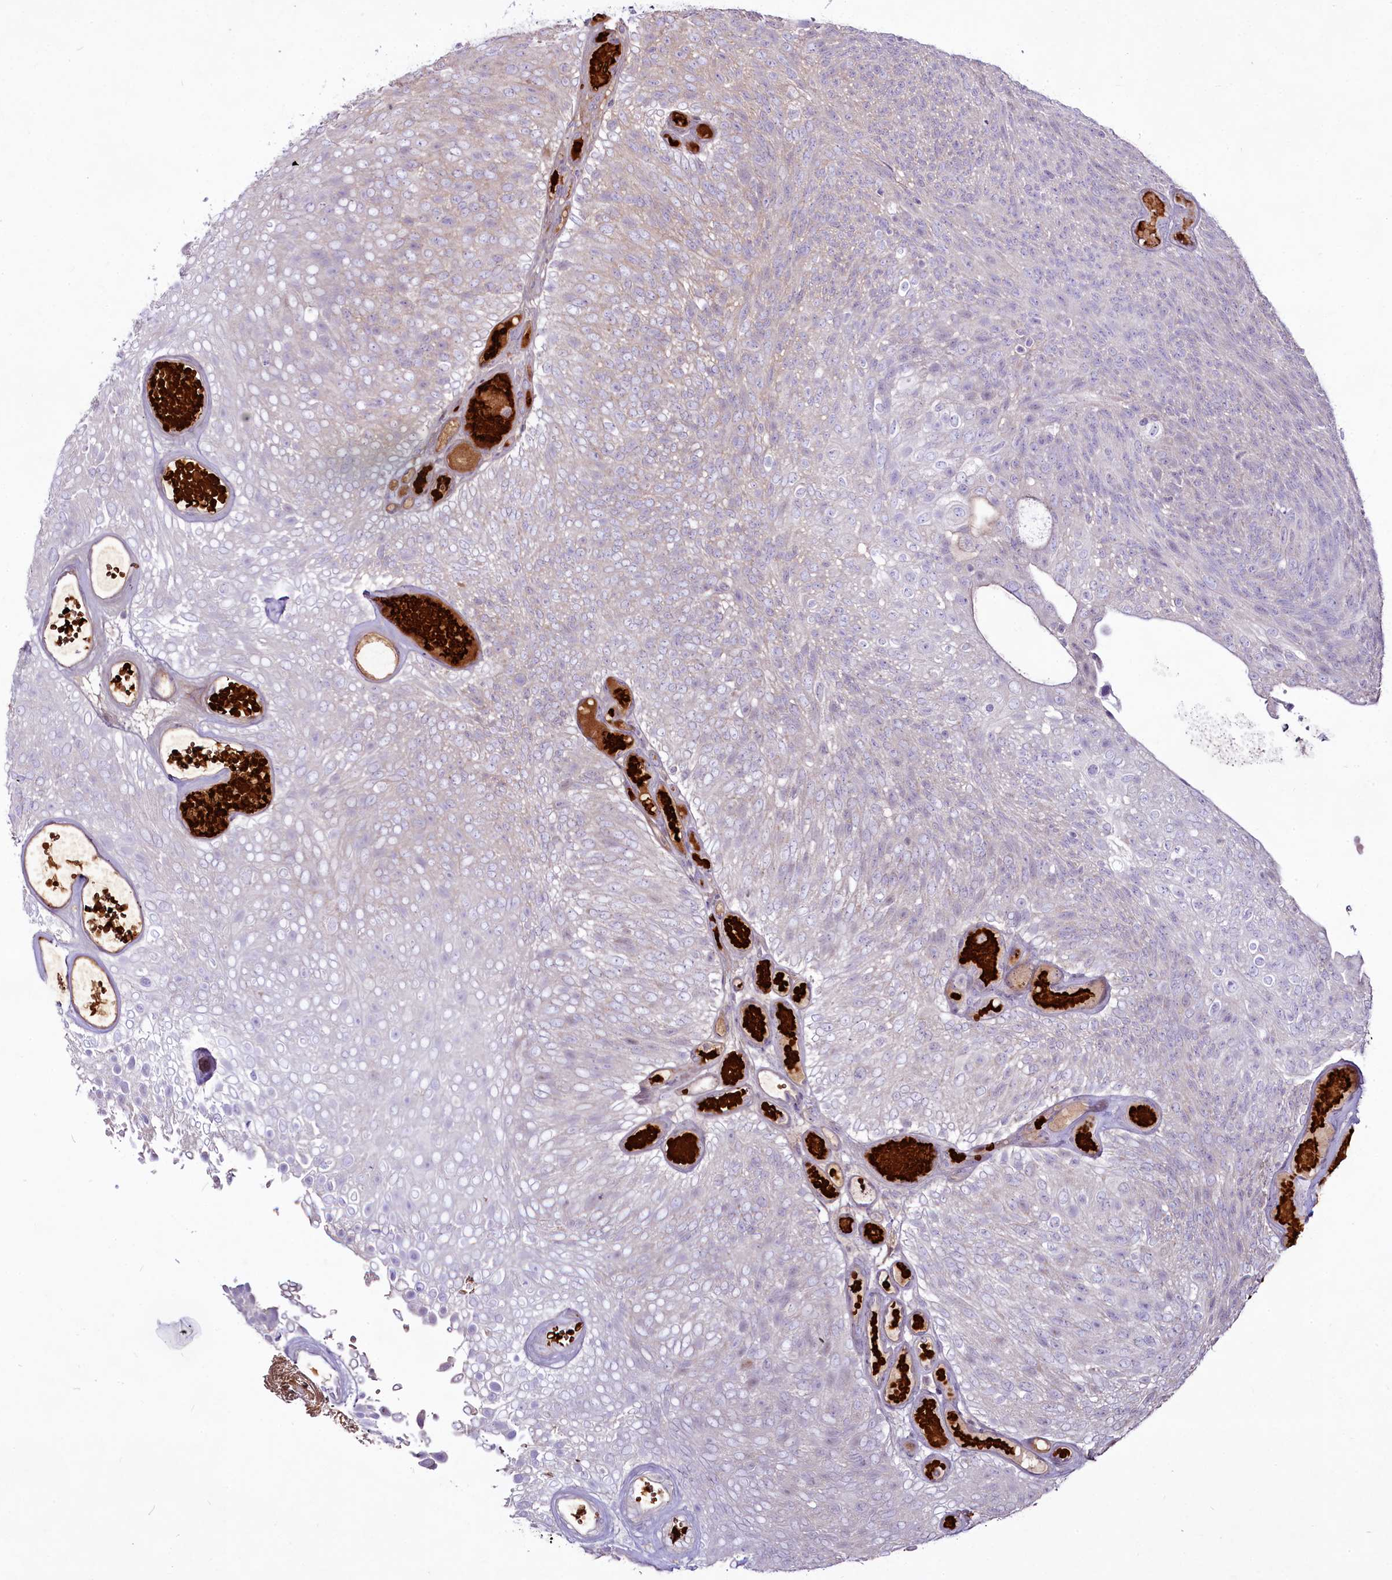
{"staining": {"intensity": "negative", "quantity": "none", "location": "none"}, "tissue": "urothelial cancer", "cell_type": "Tumor cells", "image_type": "cancer", "snomed": [{"axis": "morphology", "description": "Urothelial carcinoma, Low grade"}, {"axis": "topography", "description": "Urinary bladder"}], "caption": "Immunohistochemical staining of urothelial cancer shows no significant expression in tumor cells.", "gene": "SUSD3", "patient": {"sex": "male", "age": 78}}